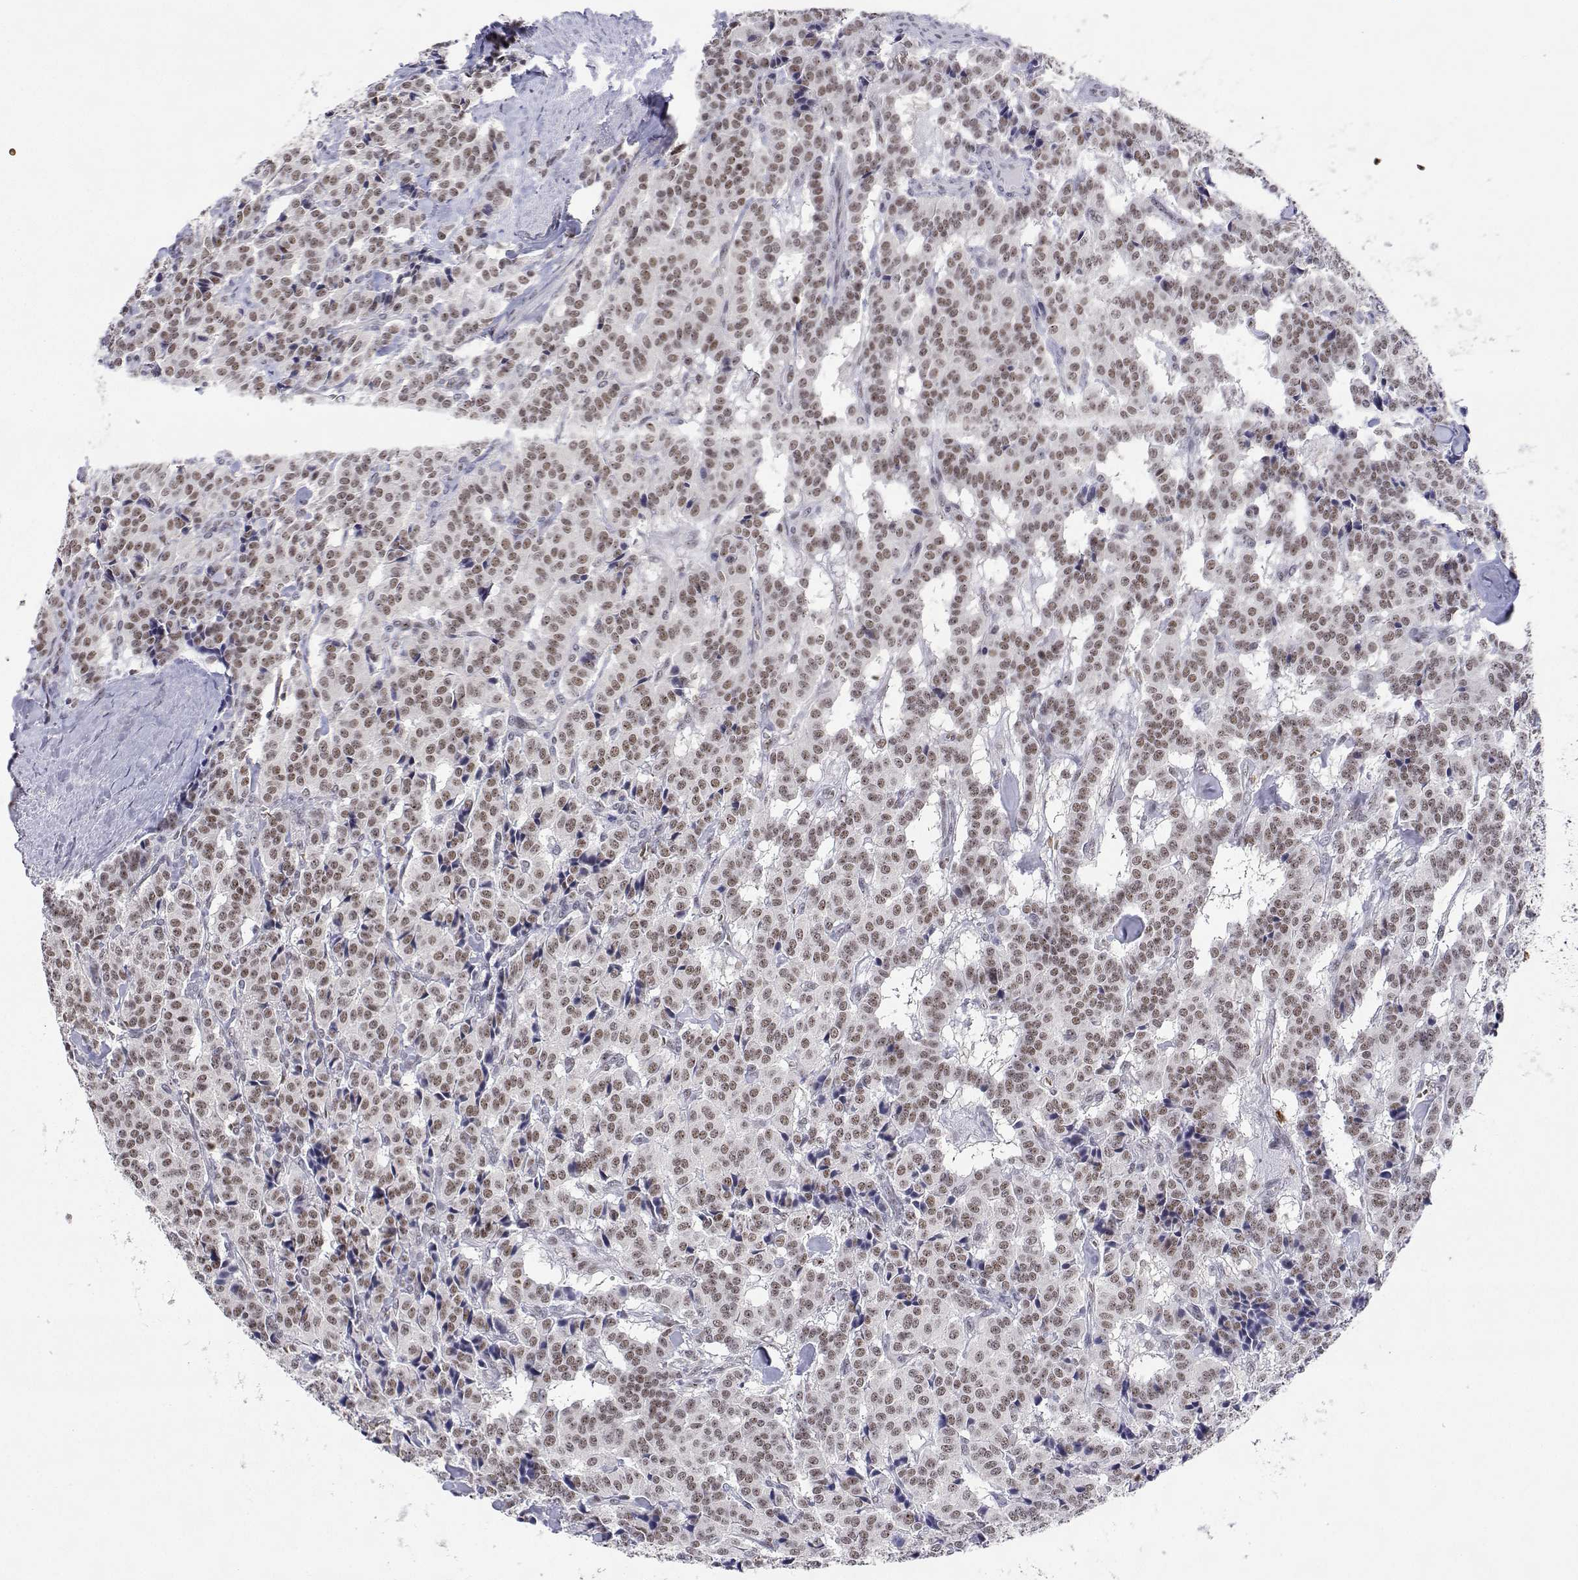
{"staining": {"intensity": "moderate", "quantity": ">75%", "location": "nuclear"}, "tissue": "carcinoid", "cell_type": "Tumor cells", "image_type": "cancer", "snomed": [{"axis": "morphology", "description": "Normal tissue, NOS"}, {"axis": "morphology", "description": "Carcinoid, malignant, NOS"}, {"axis": "topography", "description": "Lung"}], "caption": "A histopathology image of carcinoid stained for a protein shows moderate nuclear brown staining in tumor cells.", "gene": "ADAR", "patient": {"sex": "female", "age": 46}}